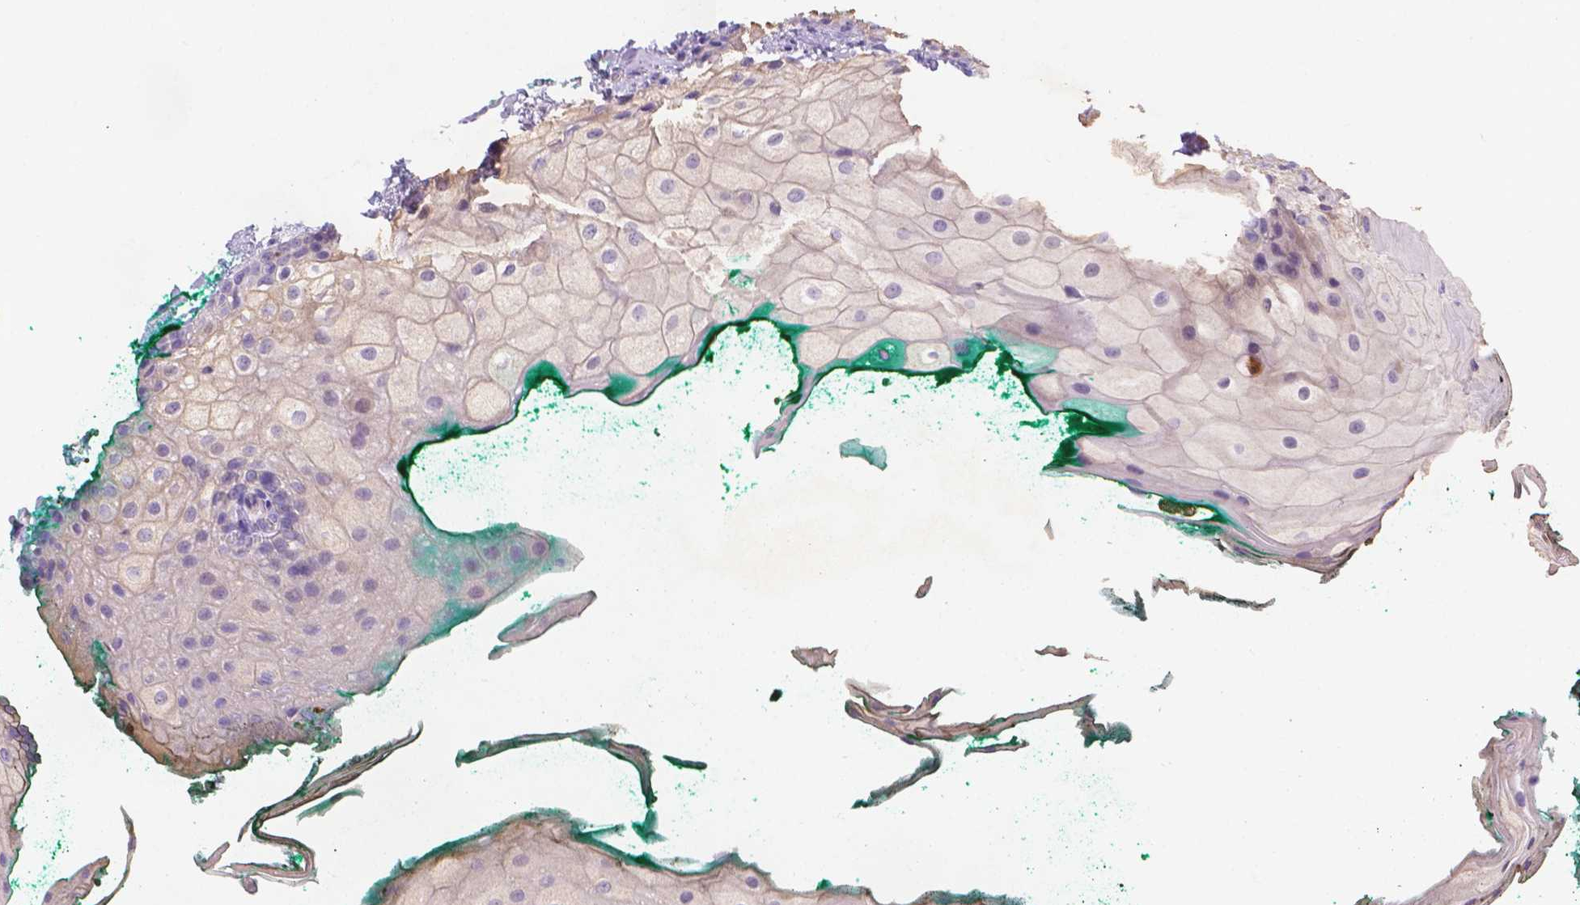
{"staining": {"intensity": "negative", "quantity": "none", "location": "none"}, "tissue": "oral mucosa", "cell_type": "Squamous epithelial cells", "image_type": "normal", "snomed": [{"axis": "morphology", "description": "Normal tissue, NOS"}, {"axis": "topography", "description": "Oral tissue"}], "caption": "Photomicrograph shows no protein positivity in squamous epithelial cells of normal oral mucosa.", "gene": "FGD2", "patient": {"sex": "female", "age": 68}}